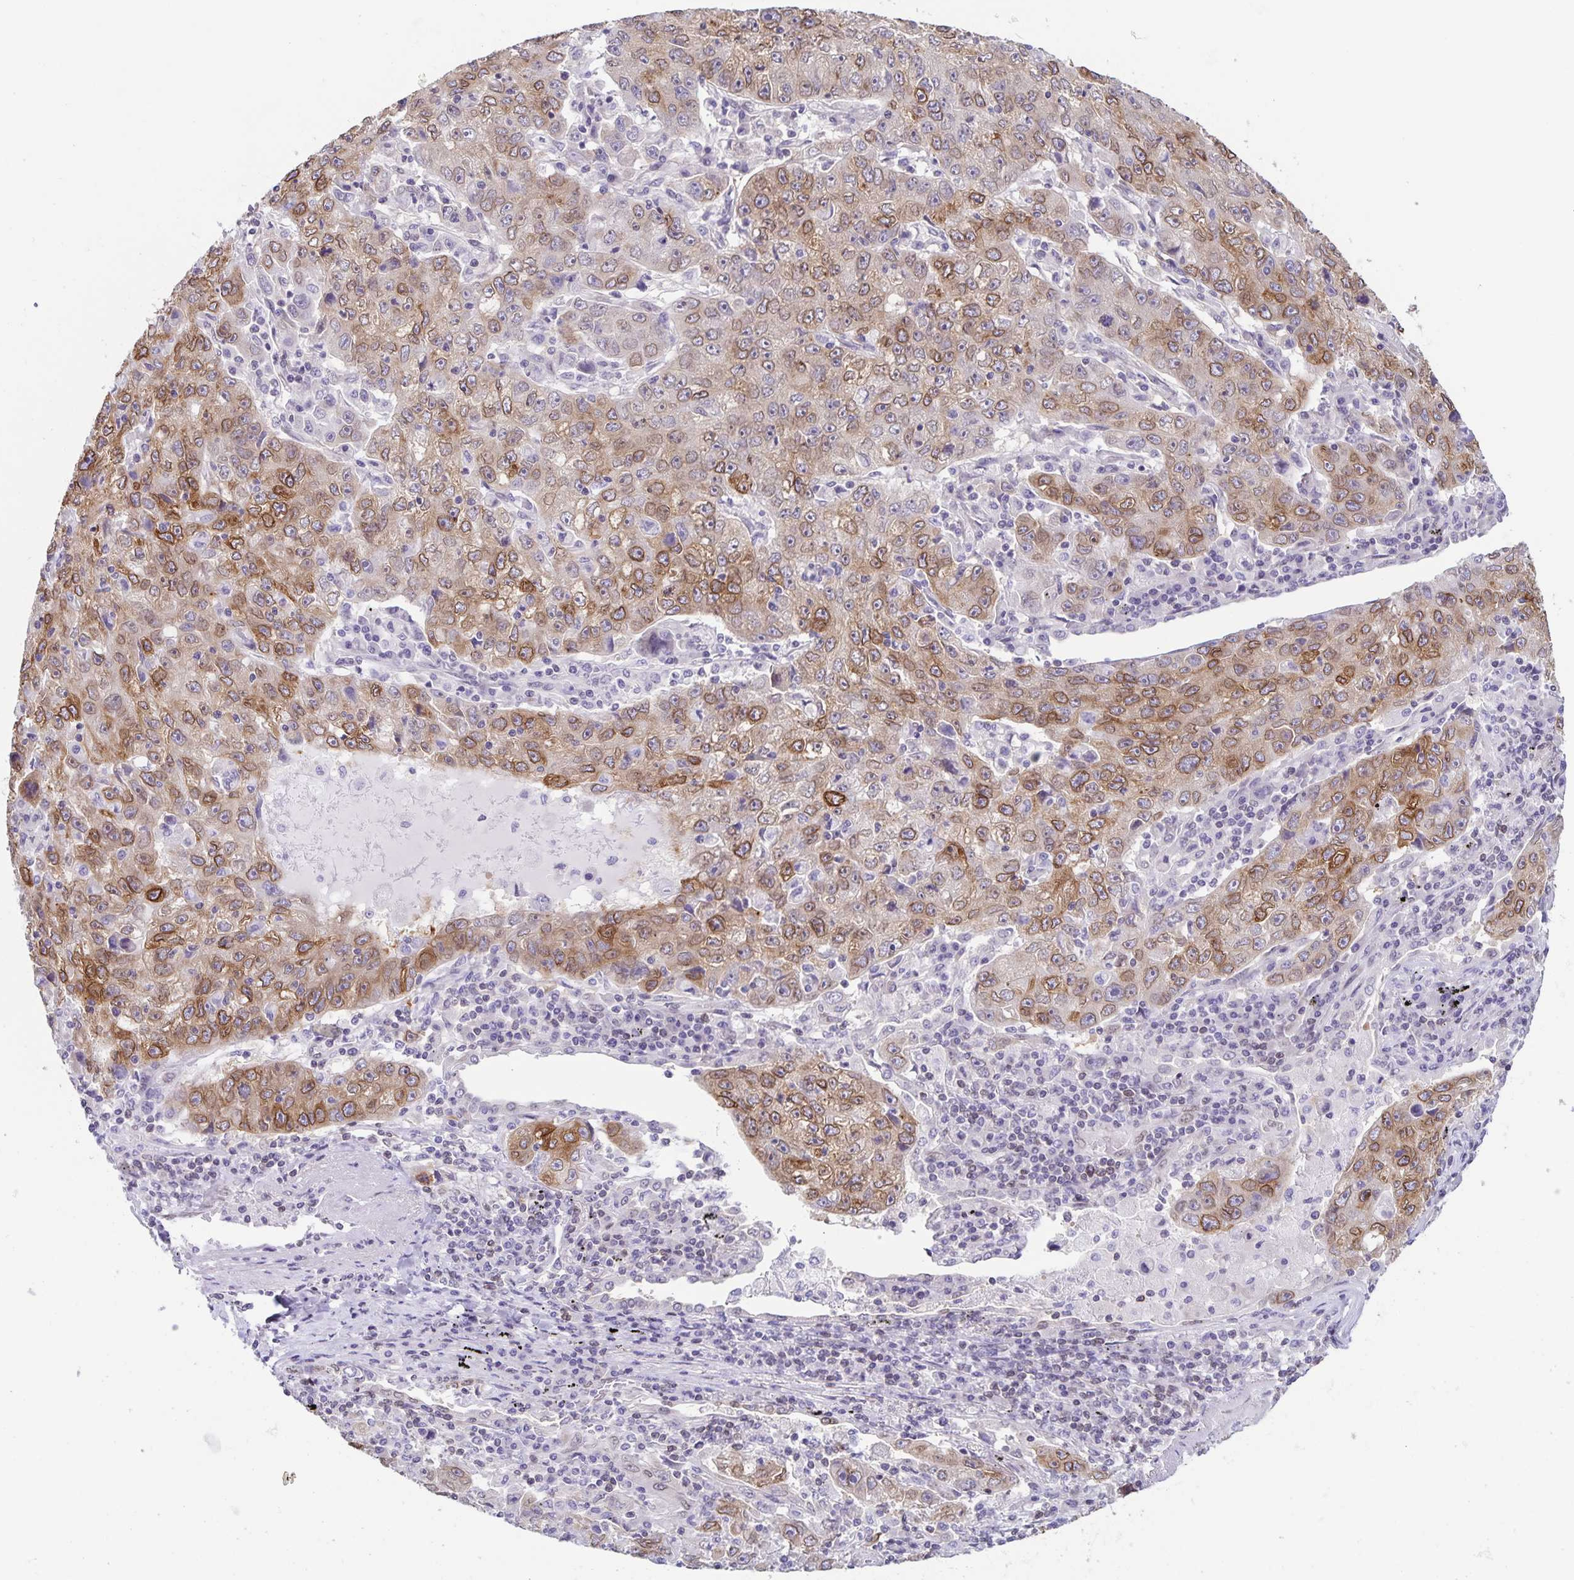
{"staining": {"intensity": "moderate", "quantity": ">75%", "location": "cytoplasmic/membranous,nuclear"}, "tissue": "lung cancer", "cell_type": "Tumor cells", "image_type": "cancer", "snomed": [{"axis": "morphology", "description": "Normal morphology"}, {"axis": "morphology", "description": "Adenocarcinoma, NOS"}, {"axis": "topography", "description": "Lymph node"}, {"axis": "topography", "description": "Lung"}], "caption": "Protein staining of lung cancer (adenocarcinoma) tissue demonstrates moderate cytoplasmic/membranous and nuclear staining in about >75% of tumor cells.", "gene": "SYNE2", "patient": {"sex": "female", "age": 57}}